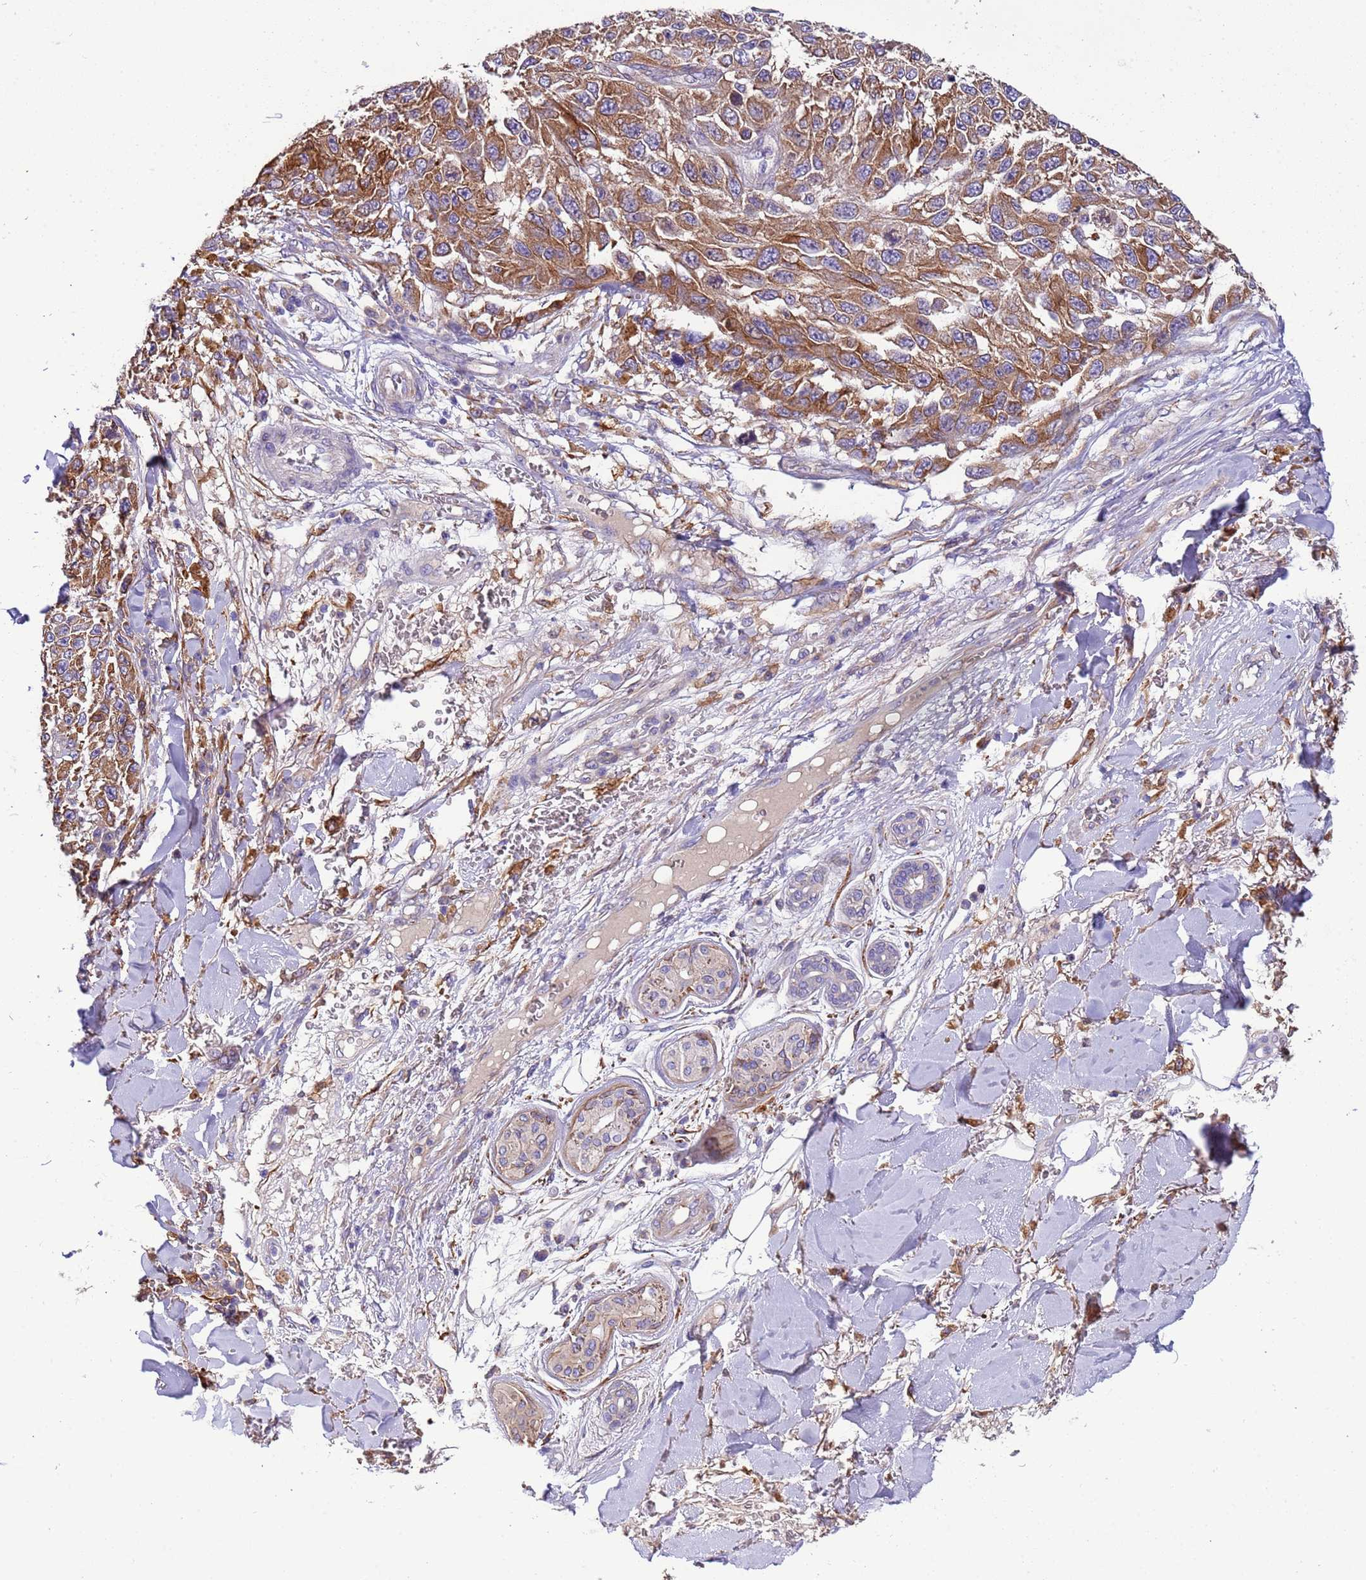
{"staining": {"intensity": "moderate", "quantity": ">75%", "location": "cytoplasmic/membranous"}, "tissue": "melanoma", "cell_type": "Tumor cells", "image_type": "cancer", "snomed": [{"axis": "morphology", "description": "Normal tissue, NOS"}, {"axis": "morphology", "description": "Malignant melanoma, NOS"}, {"axis": "topography", "description": "Skin"}], "caption": "High-magnification brightfield microscopy of malignant melanoma stained with DAB (3,3'-diaminobenzidine) (brown) and counterstained with hematoxylin (blue). tumor cells exhibit moderate cytoplasmic/membranous staining is seen in about>75% of cells. The staining was performed using DAB (3,3'-diaminobenzidine), with brown indicating positive protein expression. Nuclei are stained blue with hematoxylin.", "gene": "PAQR7", "patient": {"sex": "female", "age": 96}}